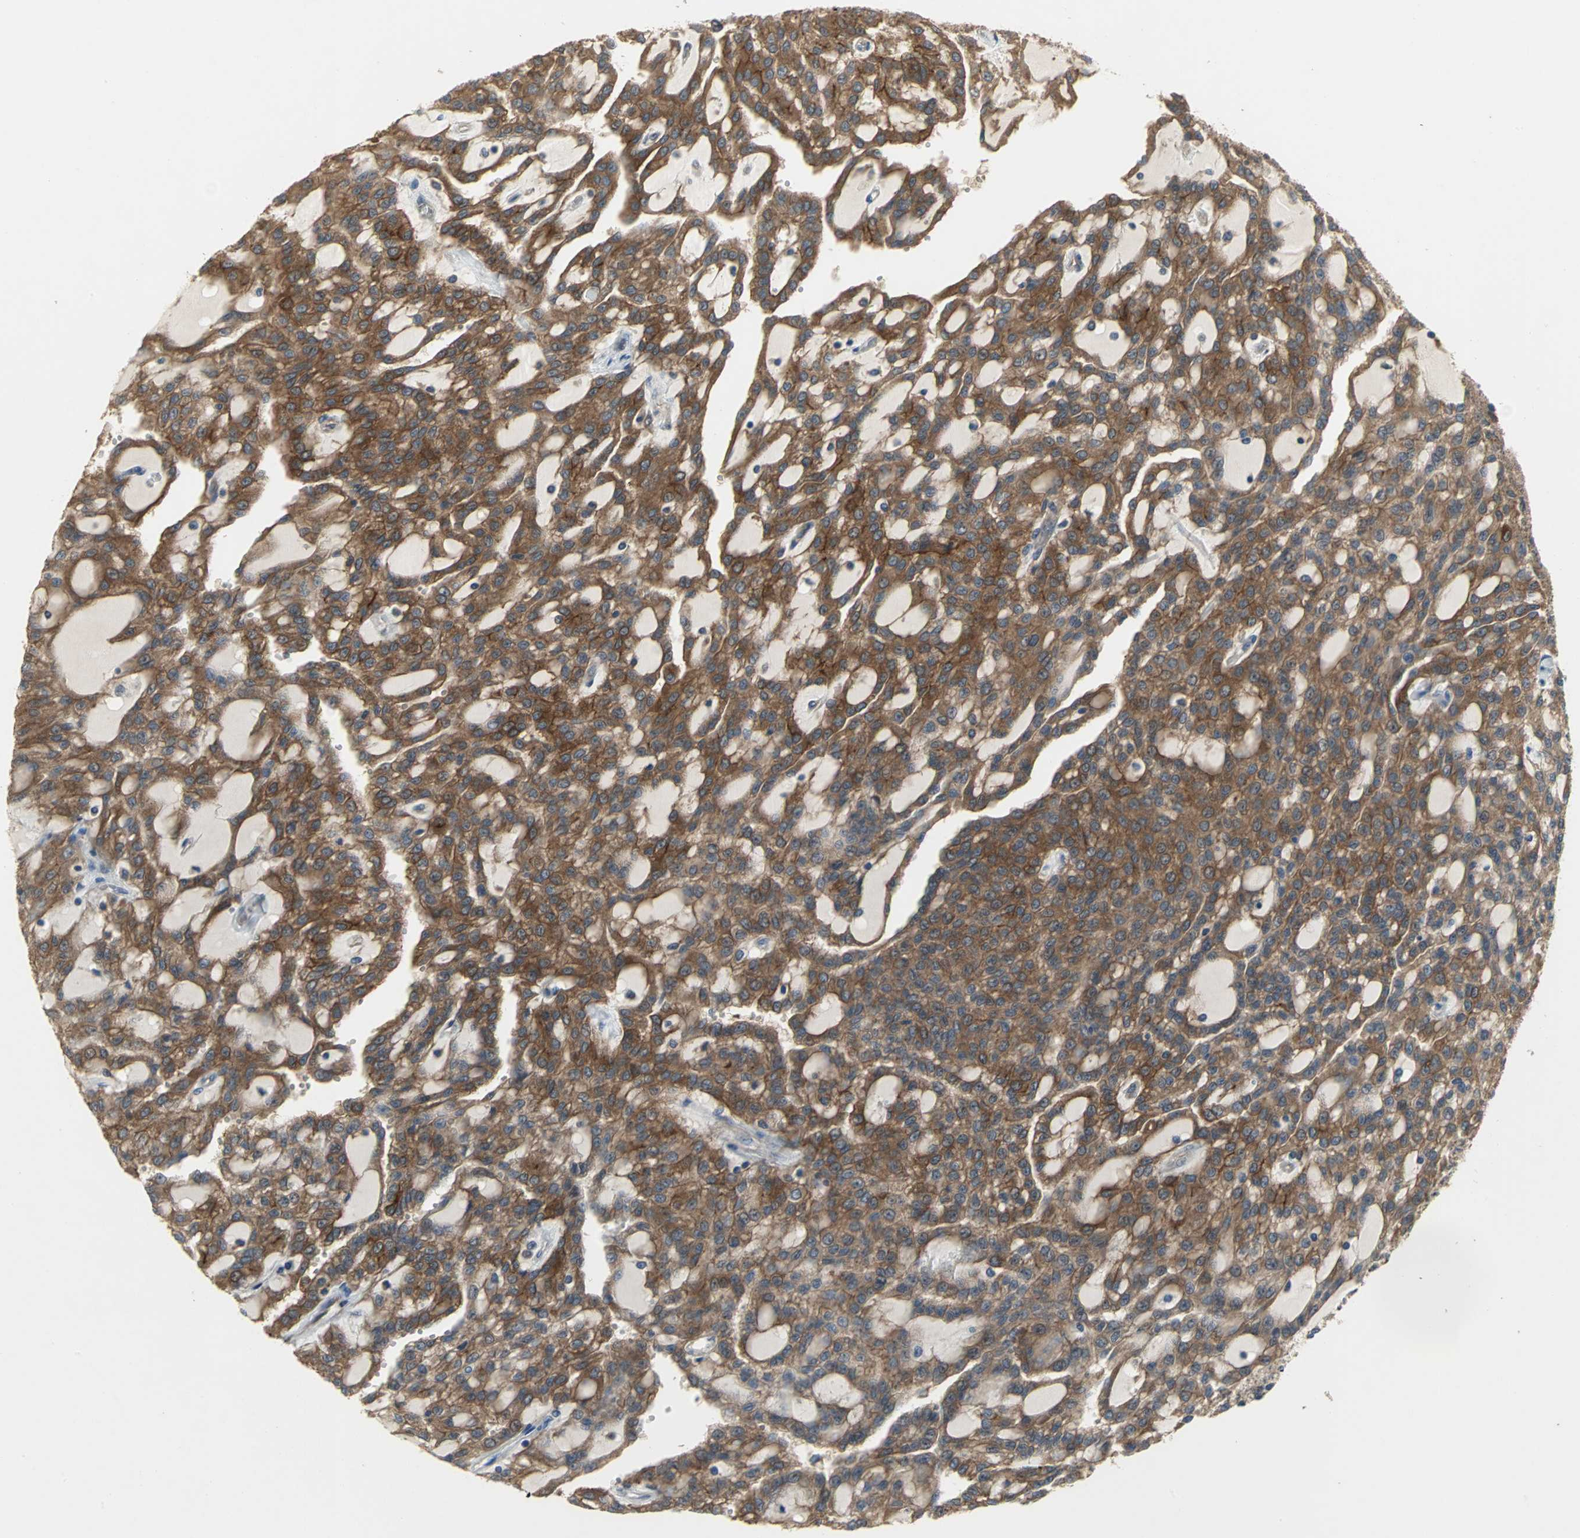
{"staining": {"intensity": "moderate", "quantity": ">75%", "location": "cytoplasmic/membranous"}, "tissue": "renal cancer", "cell_type": "Tumor cells", "image_type": "cancer", "snomed": [{"axis": "morphology", "description": "Adenocarcinoma, NOS"}, {"axis": "topography", "description": "Kidney"}], "caption": "Human renal cancer (adenocarcinoma) stained for a protein (brown) shows moderate cytoplasmic/membranous positive expression in about >75% of tumor cells.", "gene": "MET", "patient": {"sex": "male", "age": 63}}